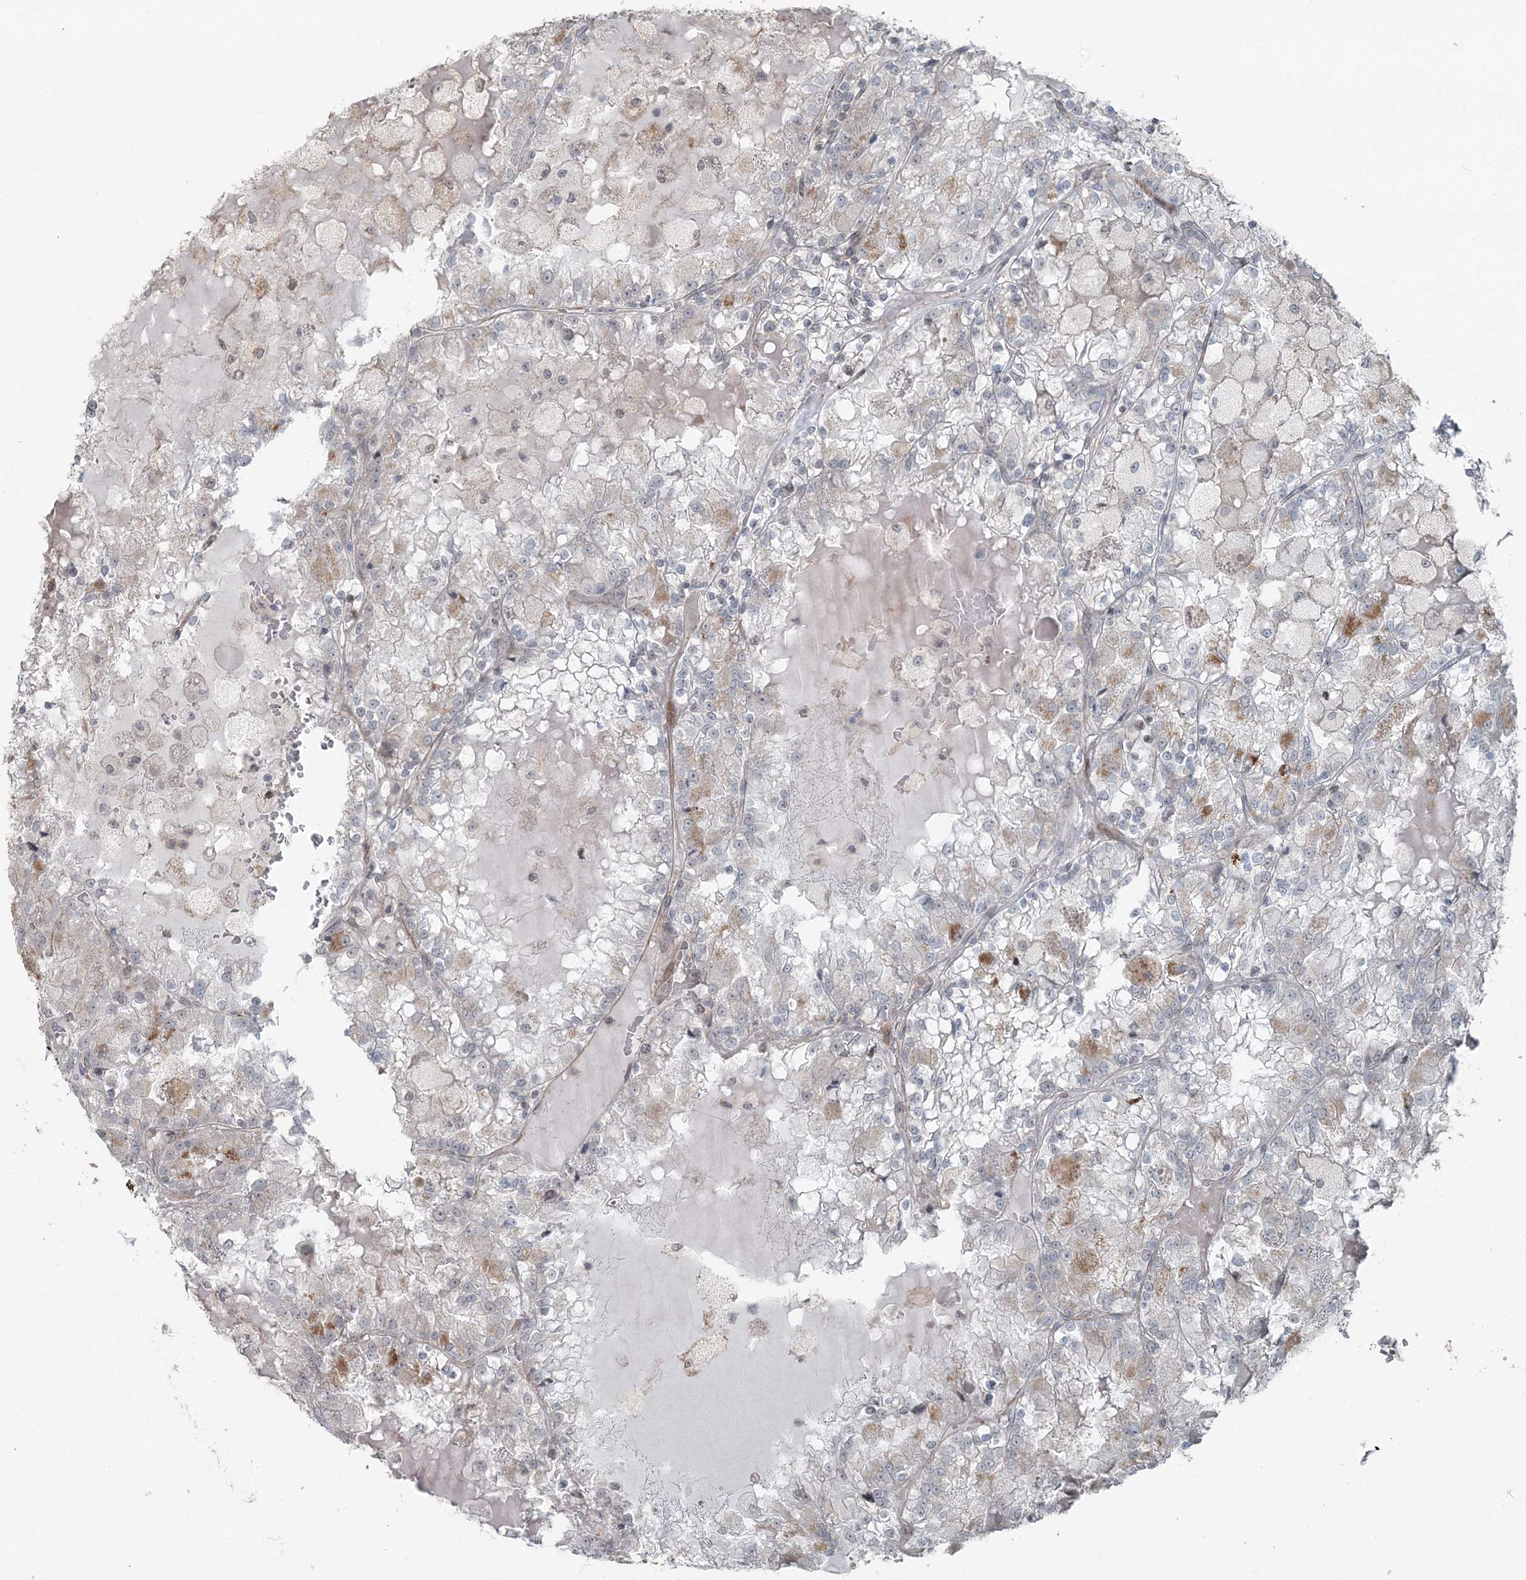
{"staining": {"intensity": "weak", "quantity": "<25%", "location": "cytoplasmic/membranous"}, "tissue": "renal cancer", "cell_type": "Tumor cells", "image_type": "cancer", "snomed": [{"axis": "morphology", "description": "Adenocarcinoma, NOS"}, {"axis": "topography", "description": "Kidney"}], "caption": "DAB immunohistochemical staining of renal cancer reveals no significant staining in tumor cells.", "gene": "FBXL17", "patient": {"sex": "female", "age": 56}}